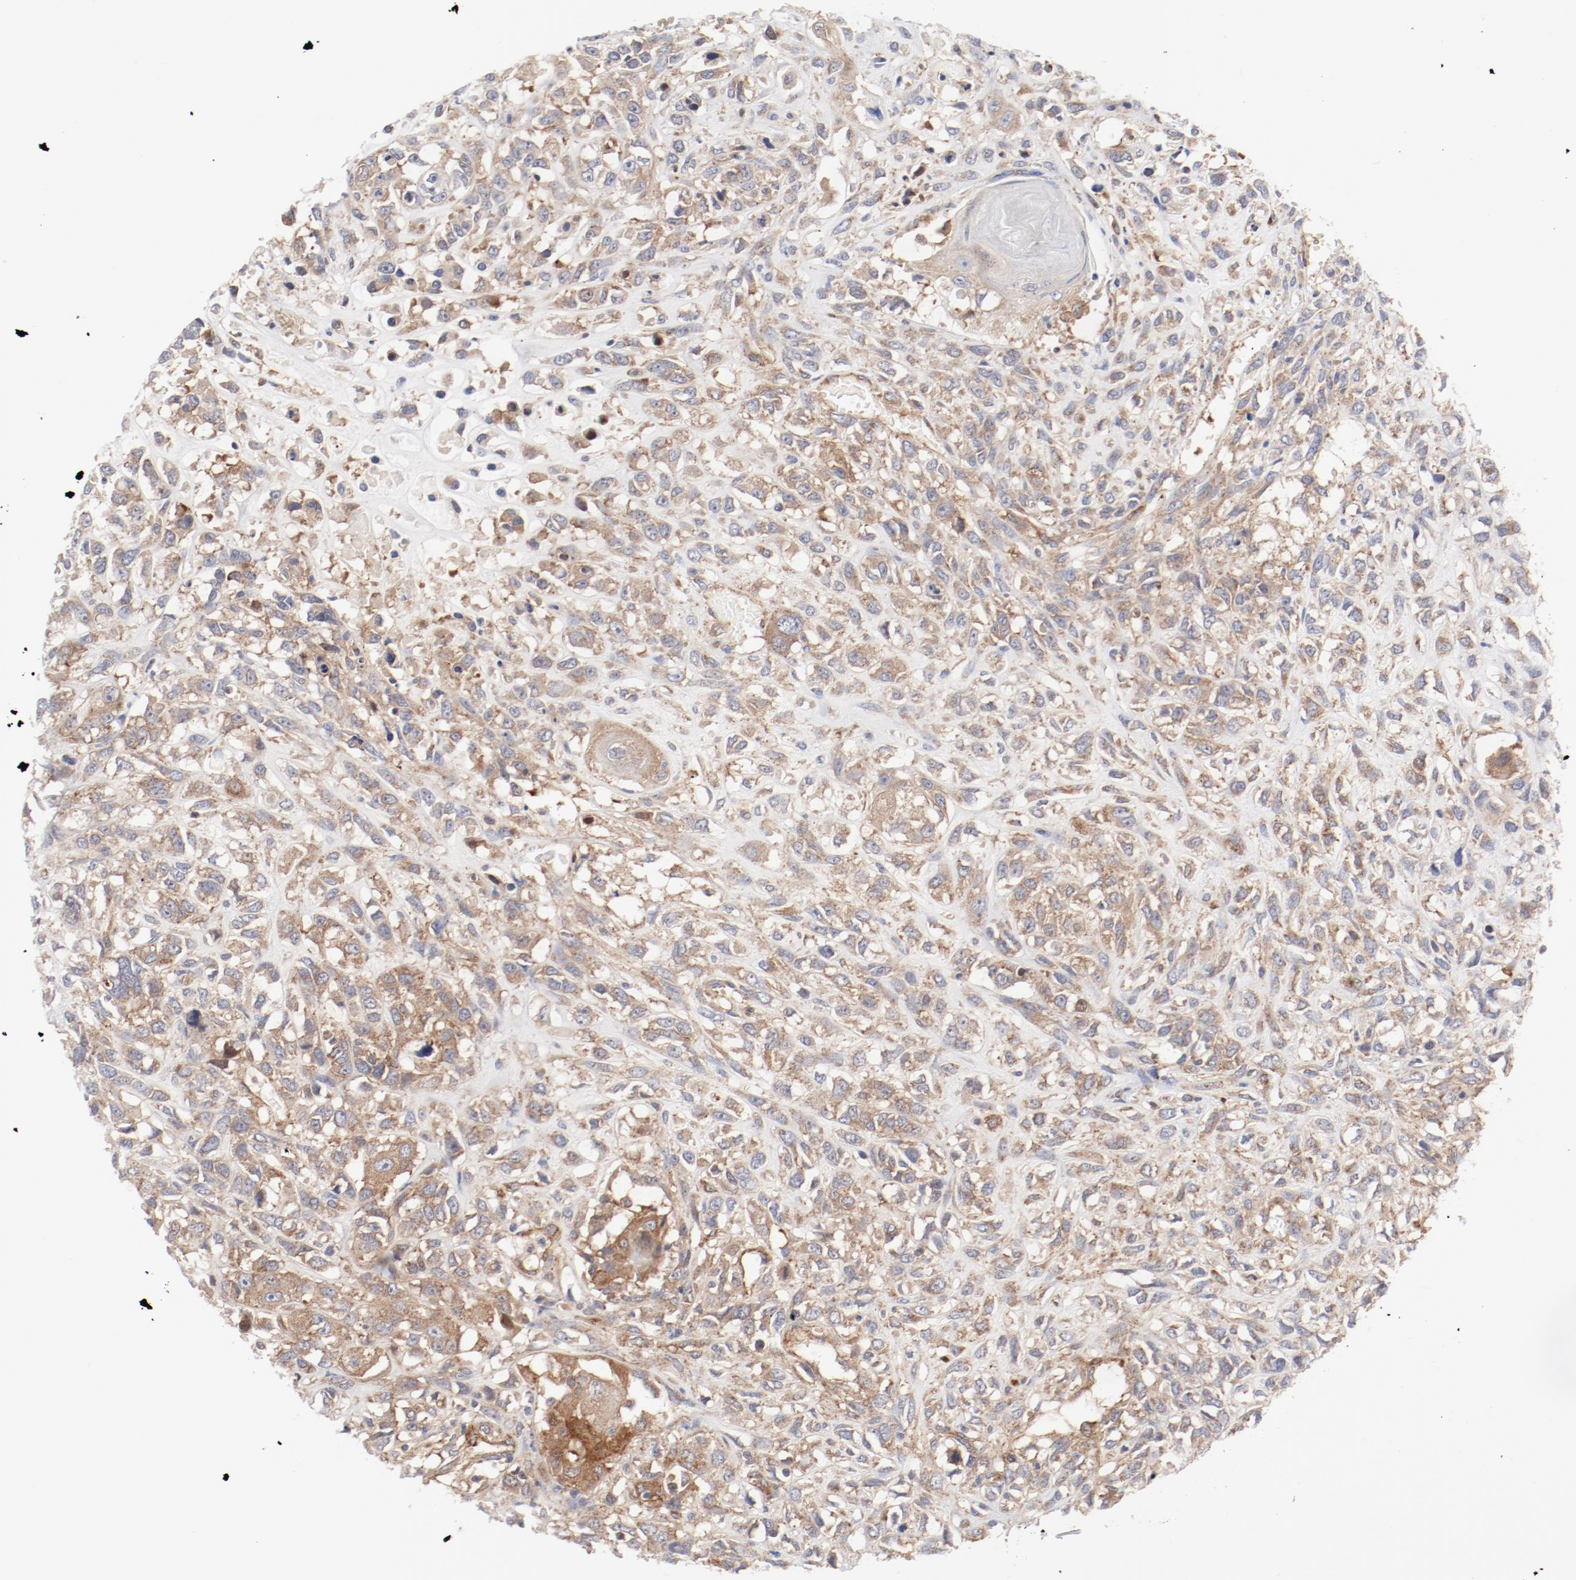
{"staining": {"intensity": "moderate", "quantity": ">75%", "location": "cytoplasmic/membranous"}, "tissue": "head and neck cancer", "cell_type": "Tumor cells", "image_type": "cancer", "snomed": [{"axis": "morphology", "description": "Necrosis, NOS"}, {"axis": "morphology", "description": "Neoplasm, malignant, NOS"}, {"axis": "topography", "description": "Salivary gland"}, {"axis": "topography", "description": "Head-Neck"}], "caption": "Protein analysis of head and neck cancer (neoplasm (malignant)) tissue reveals moderate cytoplasmic/membranous staining in about >75% of tumor cells.", "gene": "AP2A1", "patient": {"sex": "male", "age": 43}}